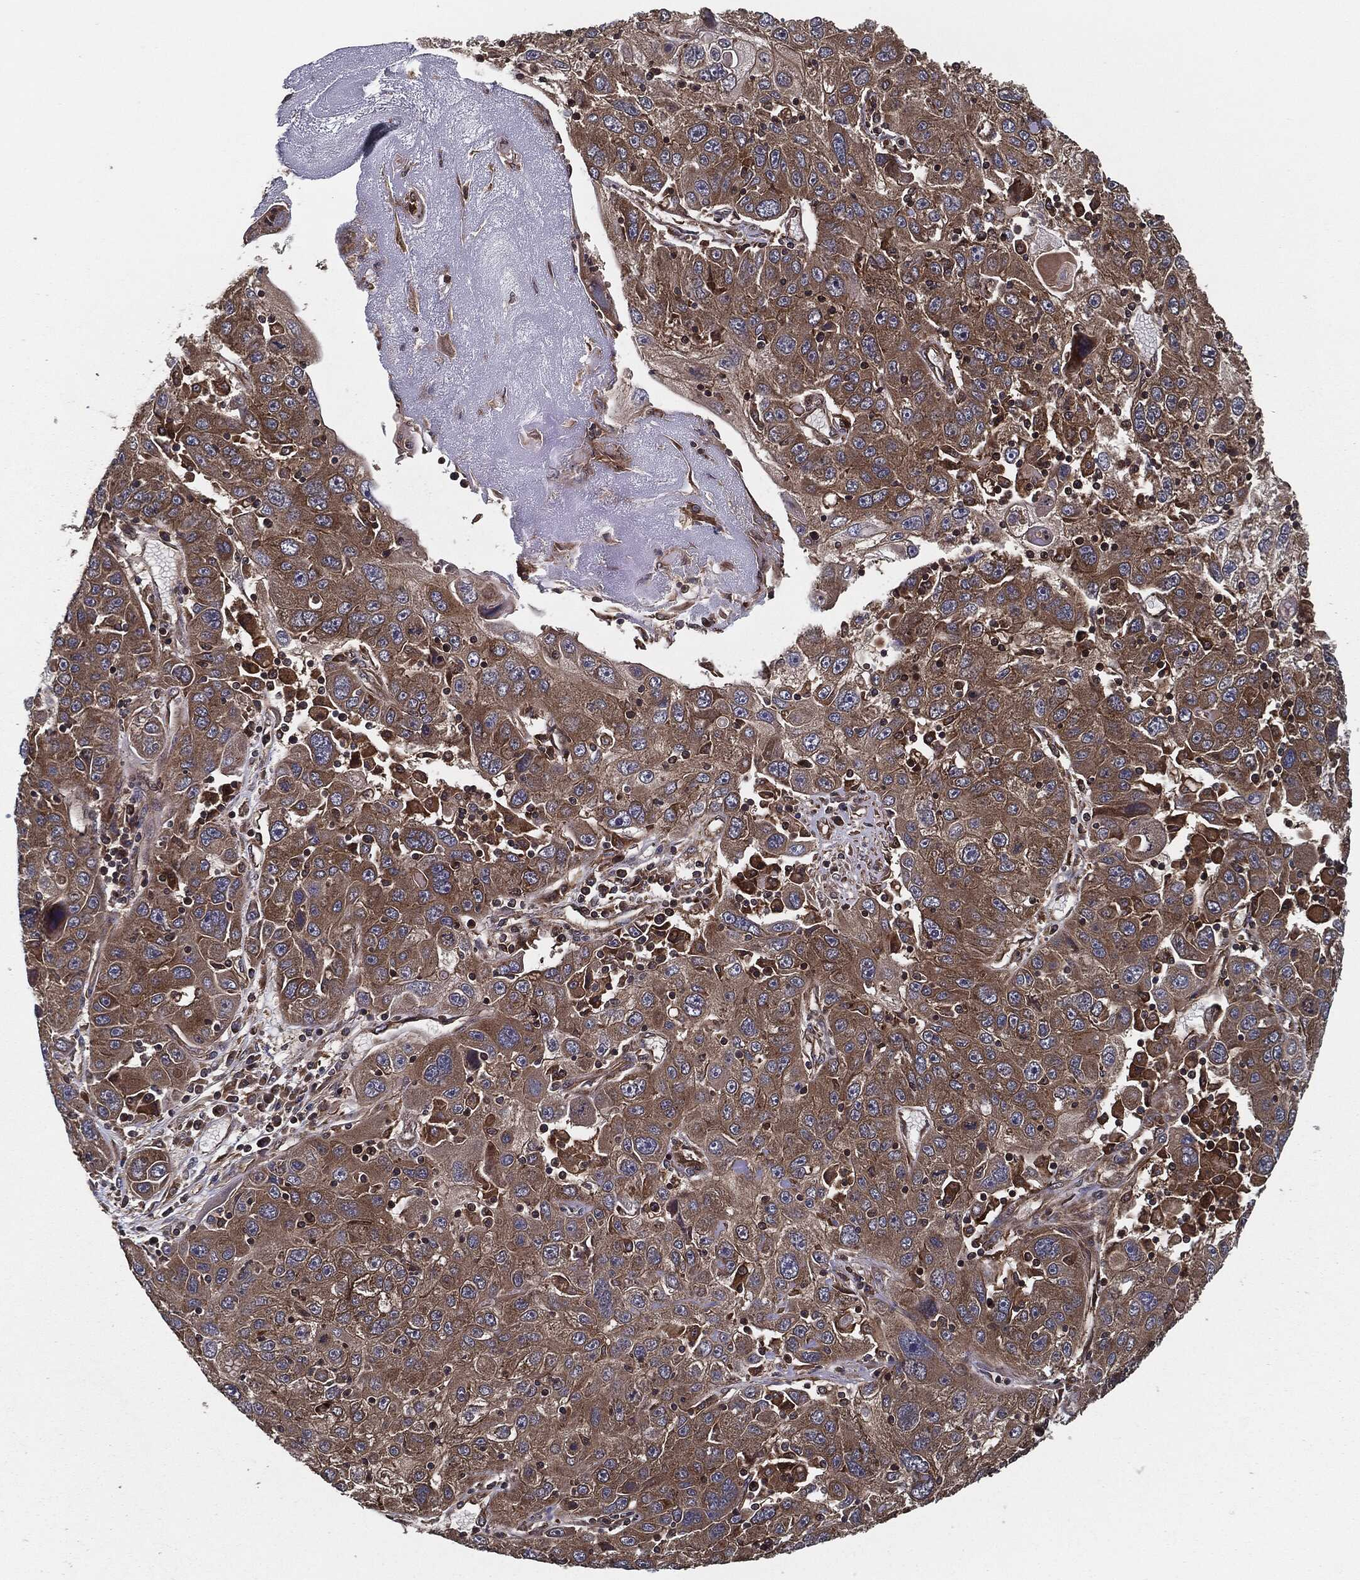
{"staining": {"intensity": "moderate", "quantity": ">75%", "location": "cytoplasmic/membranous"}, "tissue": "stomach cancer", "cell_type": "Tumor cells", "image_type": "cancer", "snomed": [{"axis": "morphology", "description": "Adenocarcinoma, NOS"}, {"axis": "topography", "description": "Stomach"}], "caption": "IHC of stomach adenocarcinoma reveals medium levels of moderate cytoplasmic/membranous positivity in approximately >75% of tumor cells.", "gene": "RAP1GDS1", "patient": {"sex": "male", "age": 56}}